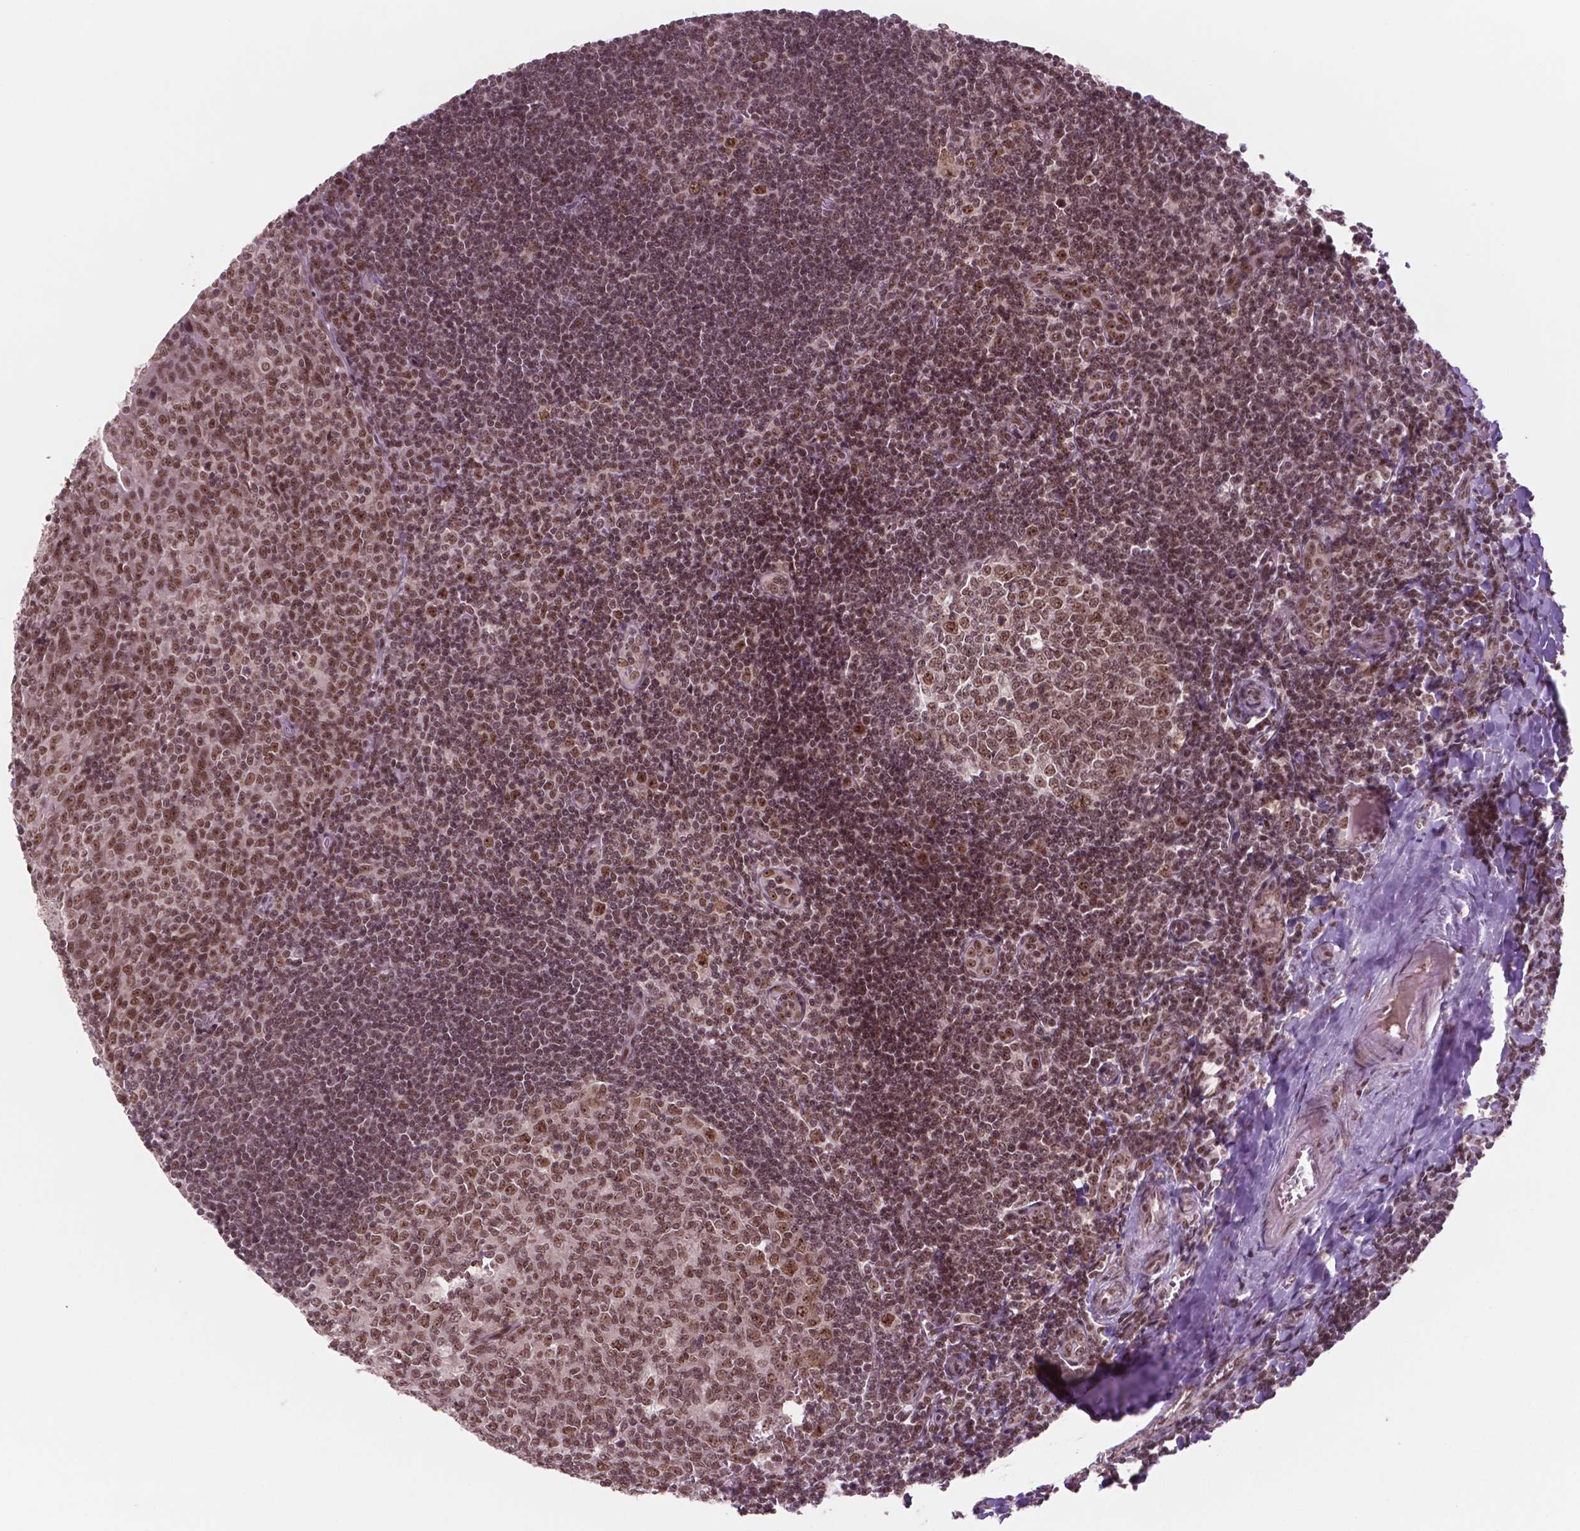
{"staining": {"intensity": "moderate", "quantity": ">75%", "location": "nuclear"}, "tissue": "tonsil", "cell_type": "Germinal center cells", "image_type": "normal", "snomed": [{"axis": "morphology", "description": "Normal tissue, NOS"}, {"axis": "morphology", "description": "Inflammation, NOS"}, {"axis": "topography", "description": "Tonsil"}], "caption": "This histopathology image demonstrates IHC staining of unremarkable tonsil, with medium moderate nuclear staining in approximately >75% of germinal center cells.", "gene": "POLR2E", "patient": {"sex": "female", "age": 31}}